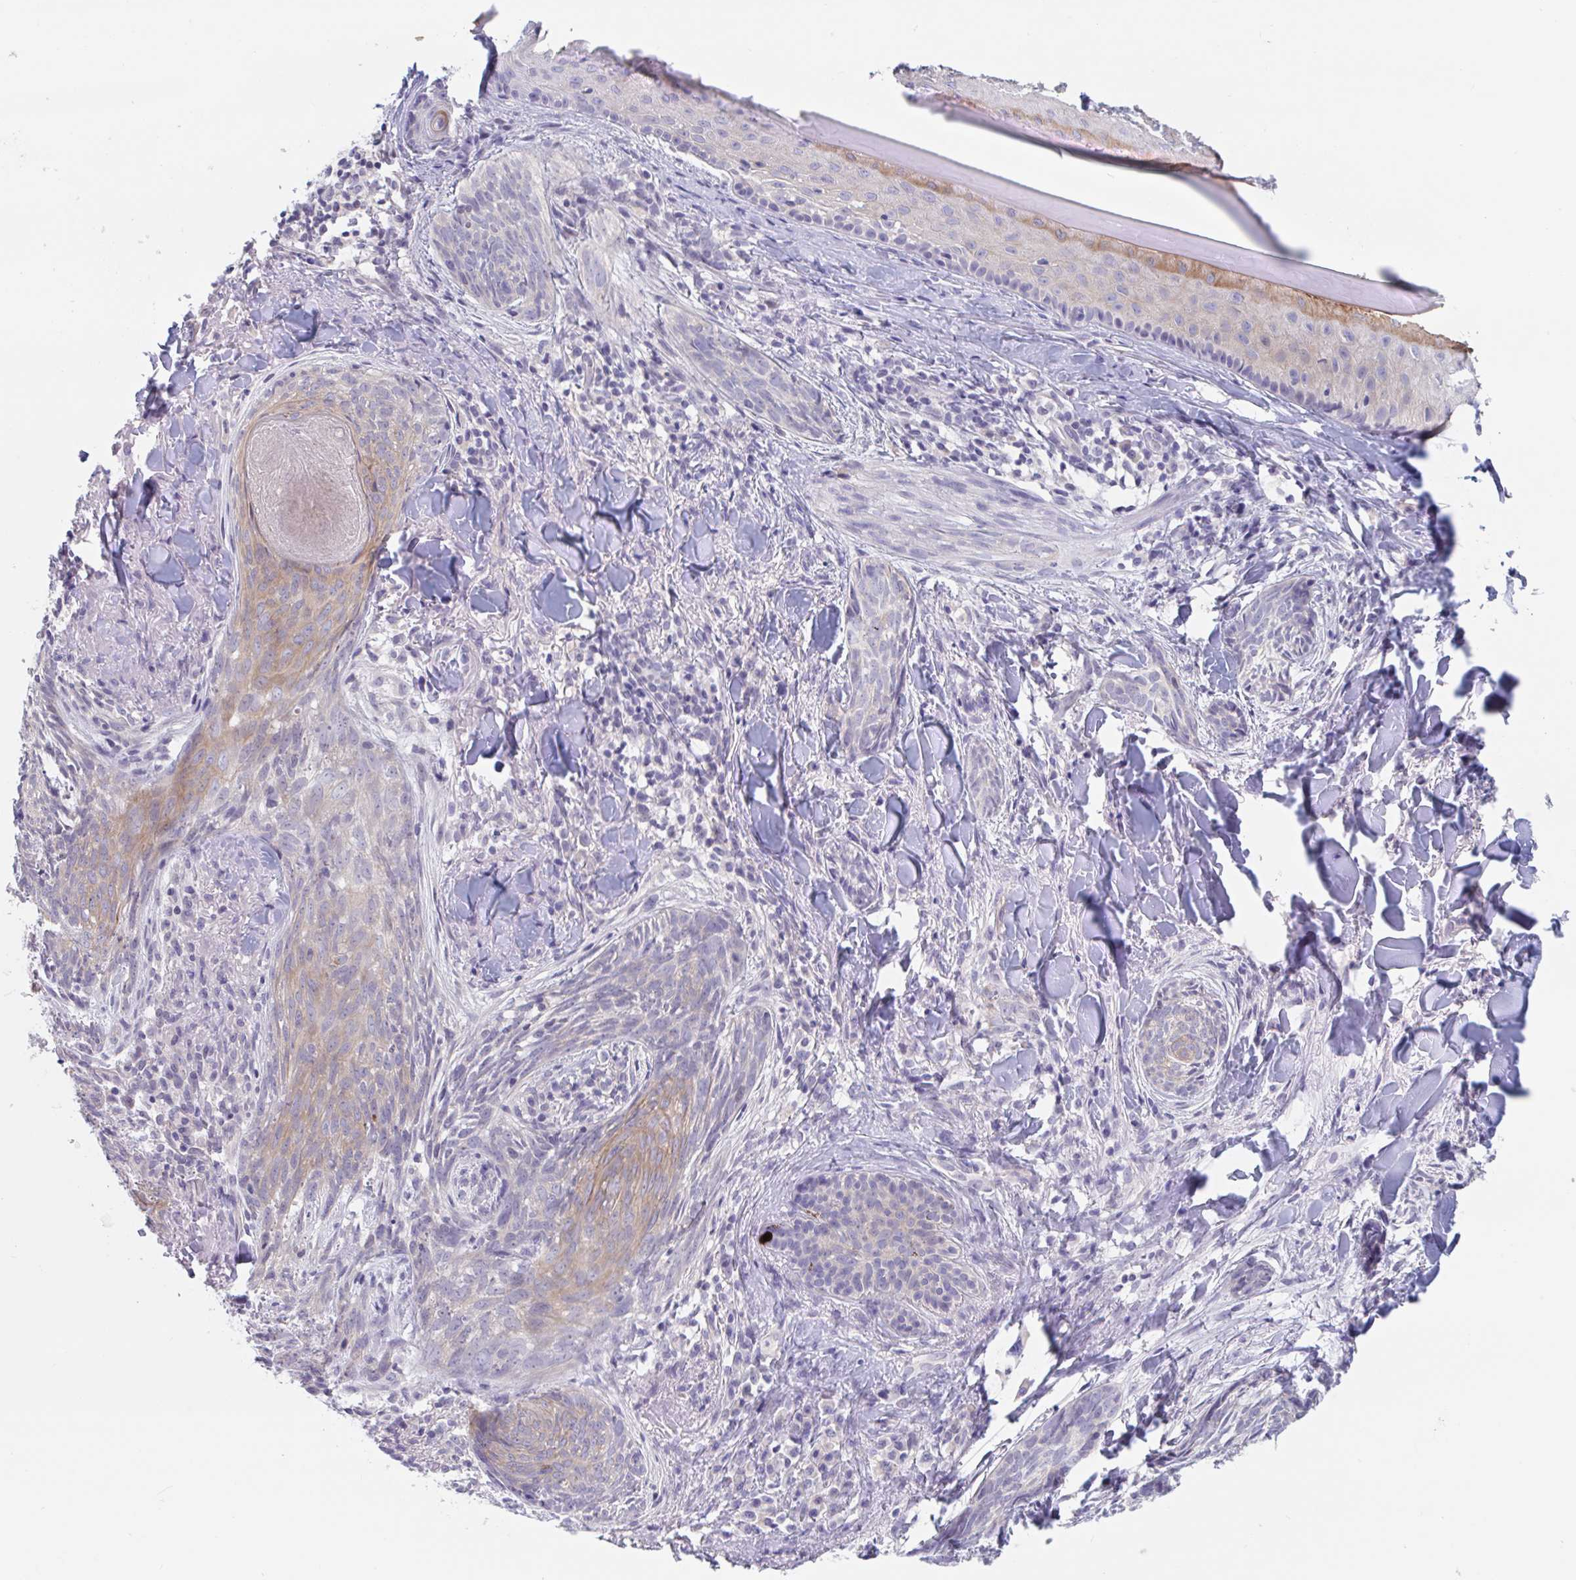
{"staining": {"intensity": "weak", "quantity": "25%-75%", "location": "cytoplasmic/membranous"}, "tissue": "skin cancer", "cell_type": "Tumor cells", "image_type": "cancer", "snomed": [{"axis": "morphology", "description": "Basal cell carcinoma"}, {"axis": "topography", "description": "Skin"}], "caption": "A brown stain shows weak cytoplasmic/membranous positivity of a protein in basal cell carcinoma (skin) tumor cells.", "gene": "UNKL", "patient": {"sex": "female", "age": 93}}